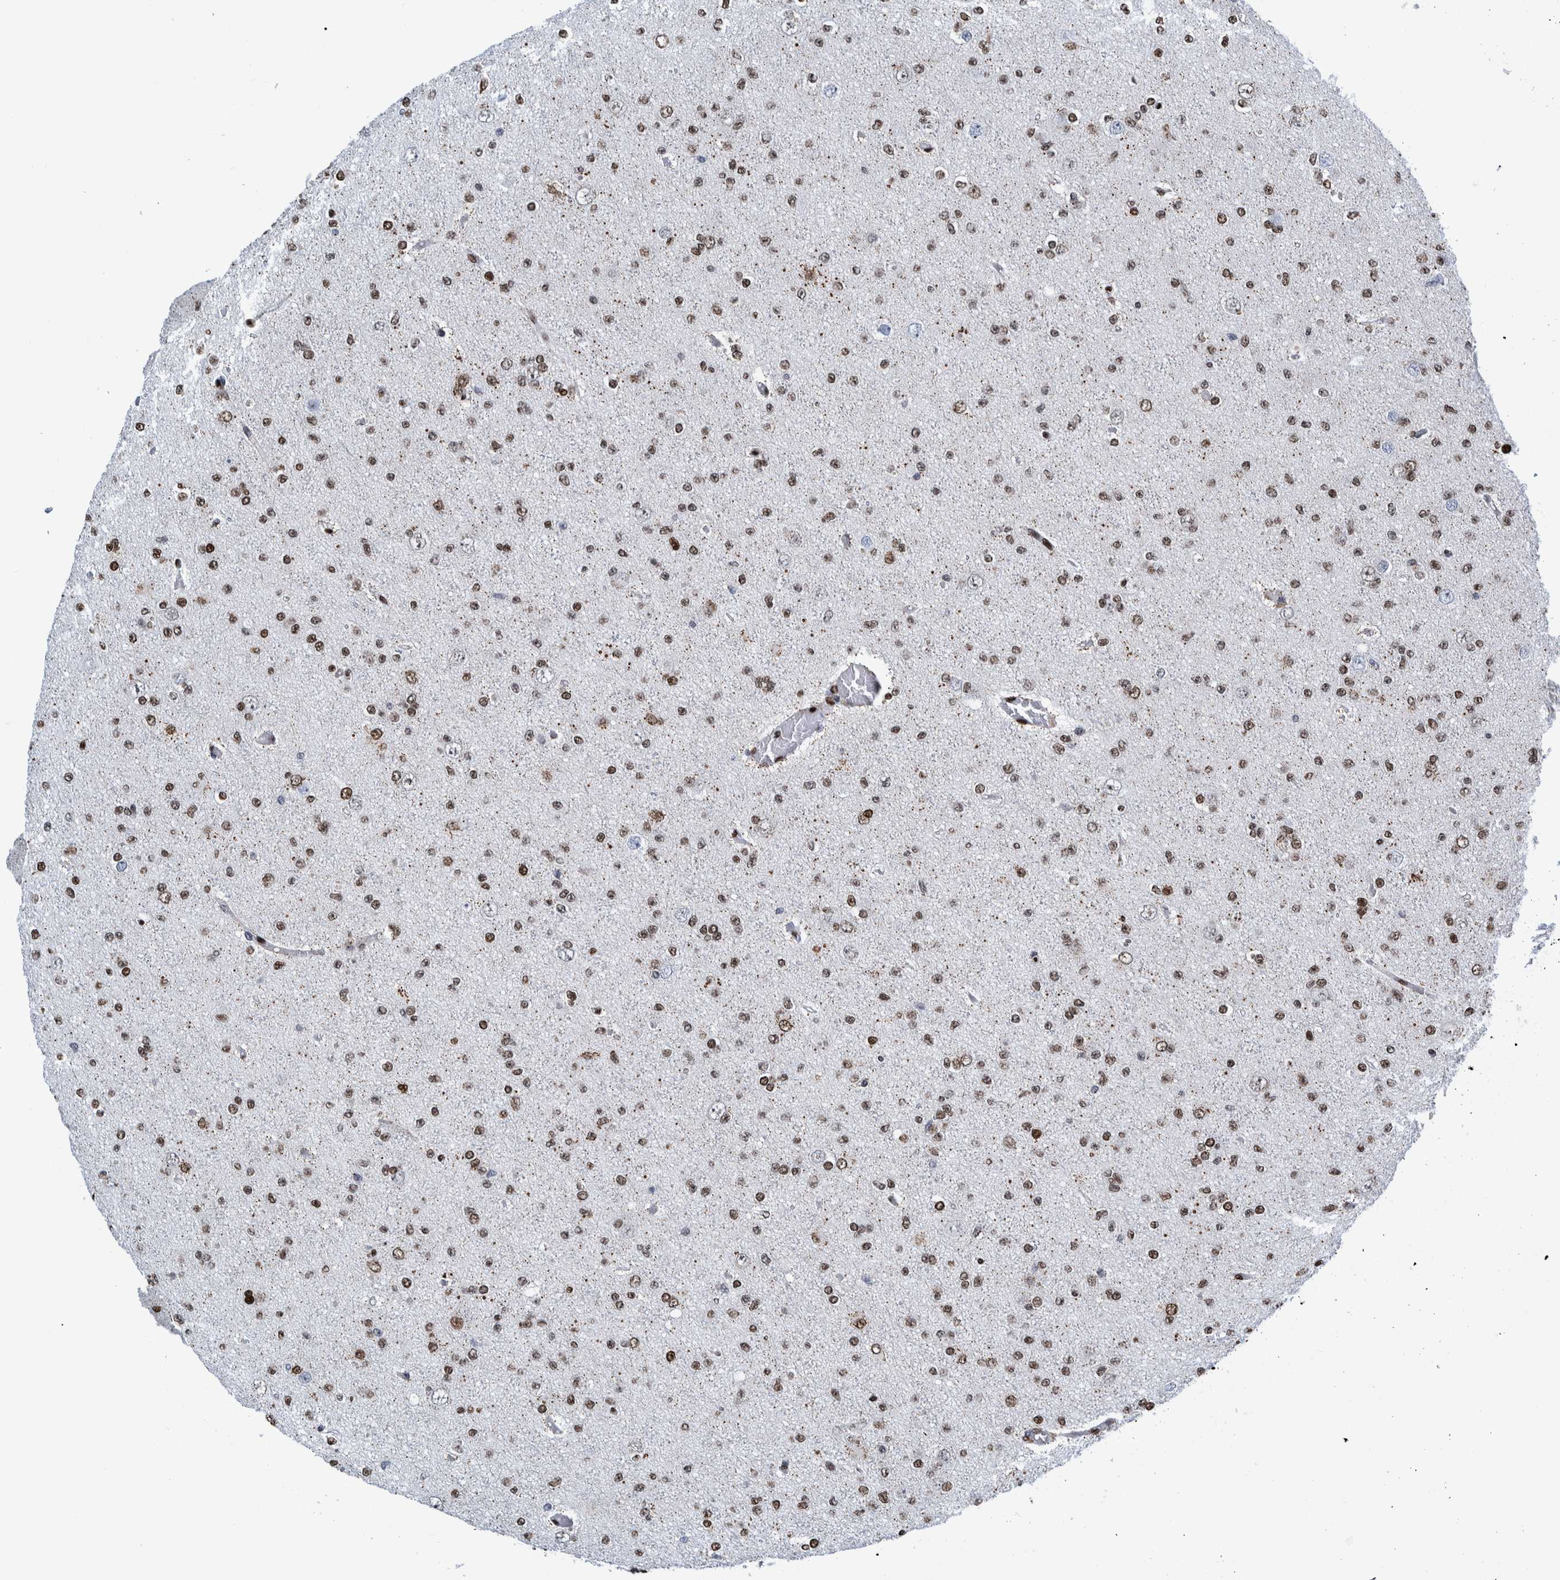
{"staining": {"intensity": "moderate", "quantity": ">75%", "location": "nuclear"}, "tissue": "glioma", "cell_type": "Tumor cells", "image_type": "cancer", "snomed": [{"axis": "morphology", "description": "Glioma, malignant, Low grade"}, {"axis": "topography", "description": "Brain"}], "caption": "The immunohistochemical stain labels moderate nuclear positivity in tumor cells of low-grade glioma (malignant) tissue.", "gene": "HEATR9", "patient": {"sex": "female", "age": 22}}